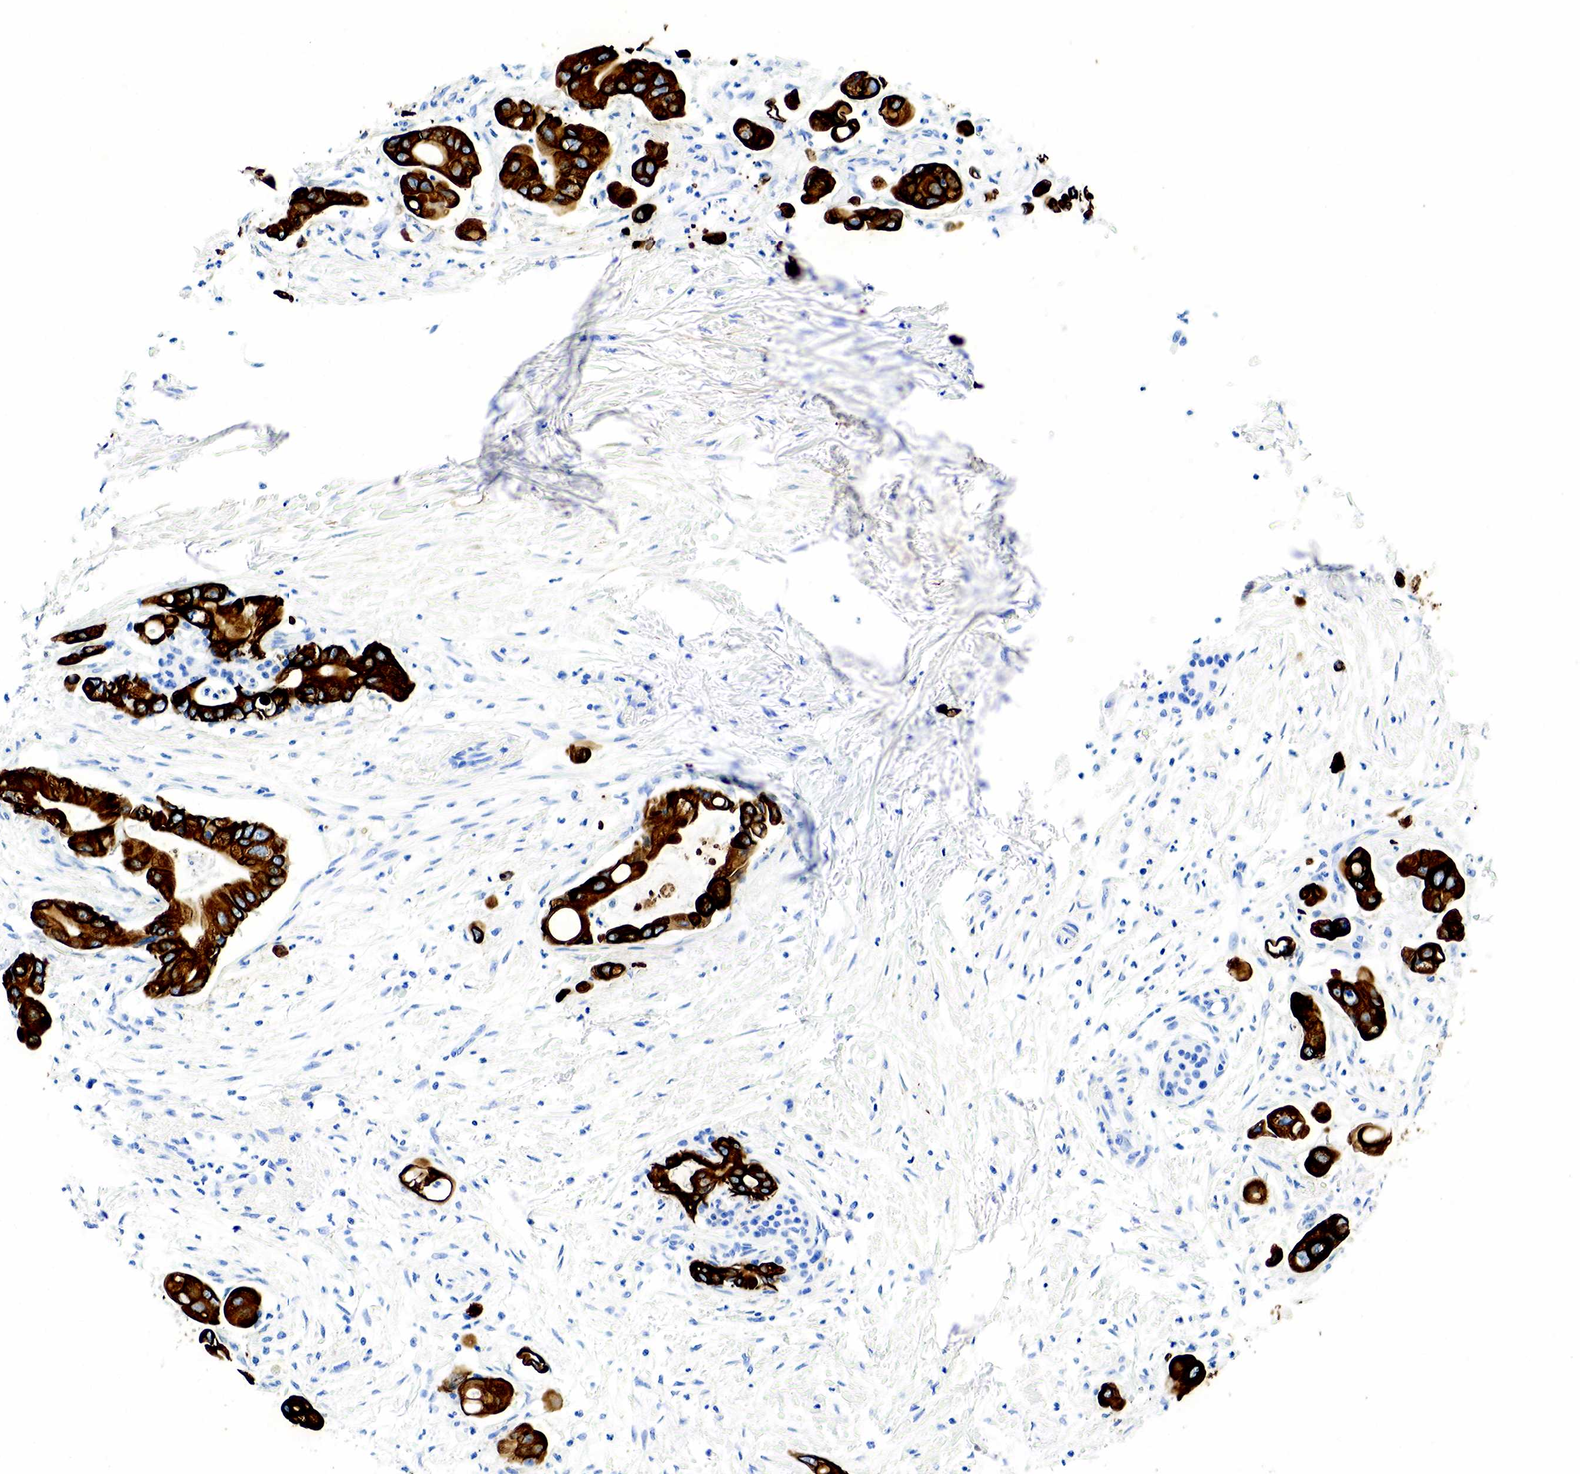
{"staining": {"intensity": "strong", "quantity": ">75%", "location": "cytoplasmic/membranous"}, "tissue": "pancreatic cancer", "cell_type": "Tumor cells", "image_type": "cancer", "snomed": [{"axis": "morphology", "description": "Adenocarcinoma, NOS"}, {"axis": "topography", "description": "Pancreas"}], "caption": "DAB (3,3'-diaminobenzidine) immunohistochemical staining of pancreatic cancer (adenocarcinoma) demonstrates strong cytoplasmic/membranous protein staining in approximately >75% of tumor cells. (brown staining indicates protein expression, while blue staining denotes nuclei).", "gene": "KRT7", "patient": {"sex": "male", "age": 58}}